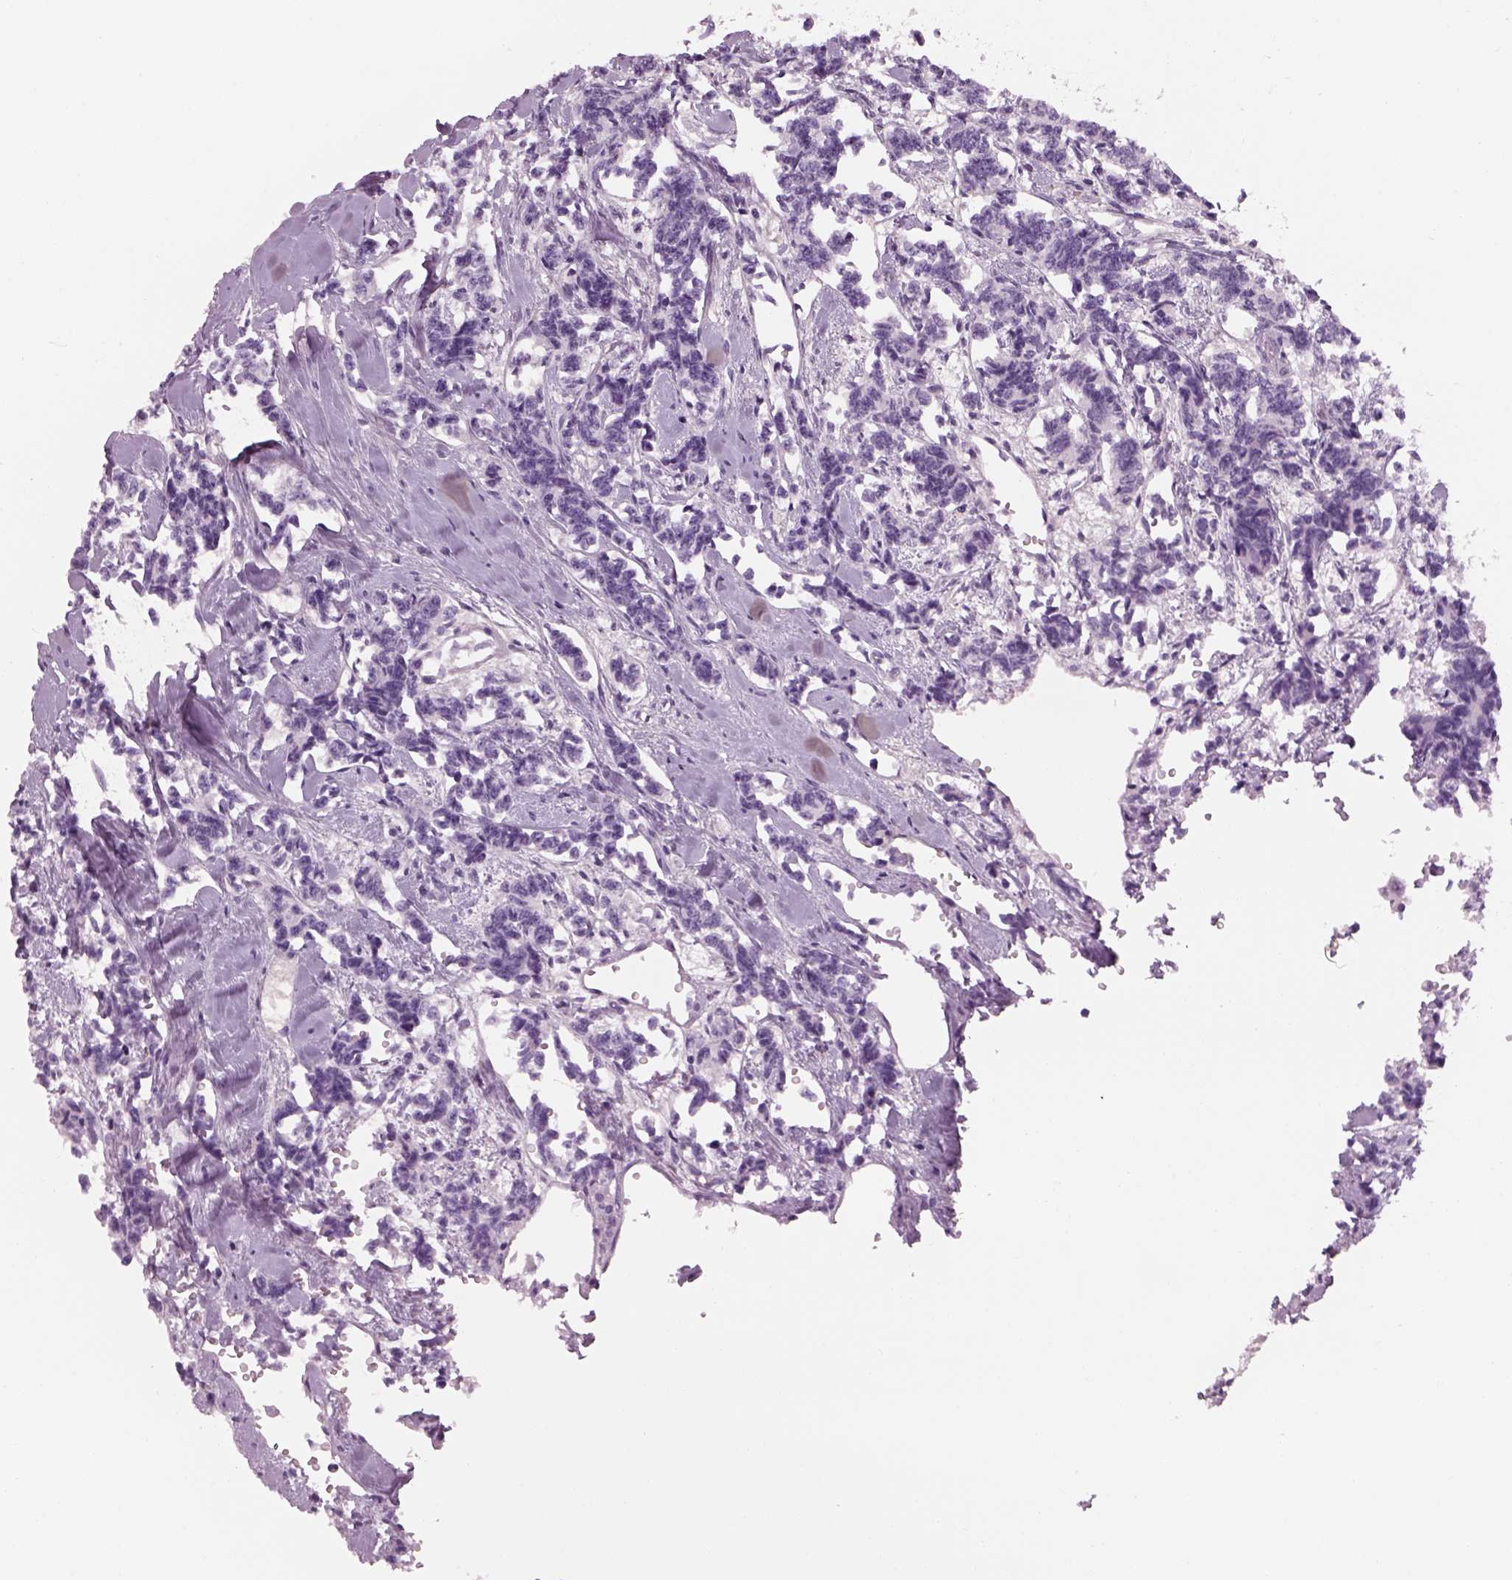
{"staining": {"intensity": "negative", "quantity": "none", "location": "none"}, "tissue": "carcinoid", "cell_type": "Tumor cells", "image_type": "cancer", "snomed": [{"axis": "morphology", "description": "Carcinoid, malignant, NOS"}, {"axis": "topography", "description": "Kidney"}], "caption": "Tumor cells show no significant protein positivity in malignant carcinoid.", "gene": "MDH1B", "patient": {"sex": "female", "age": 41}}